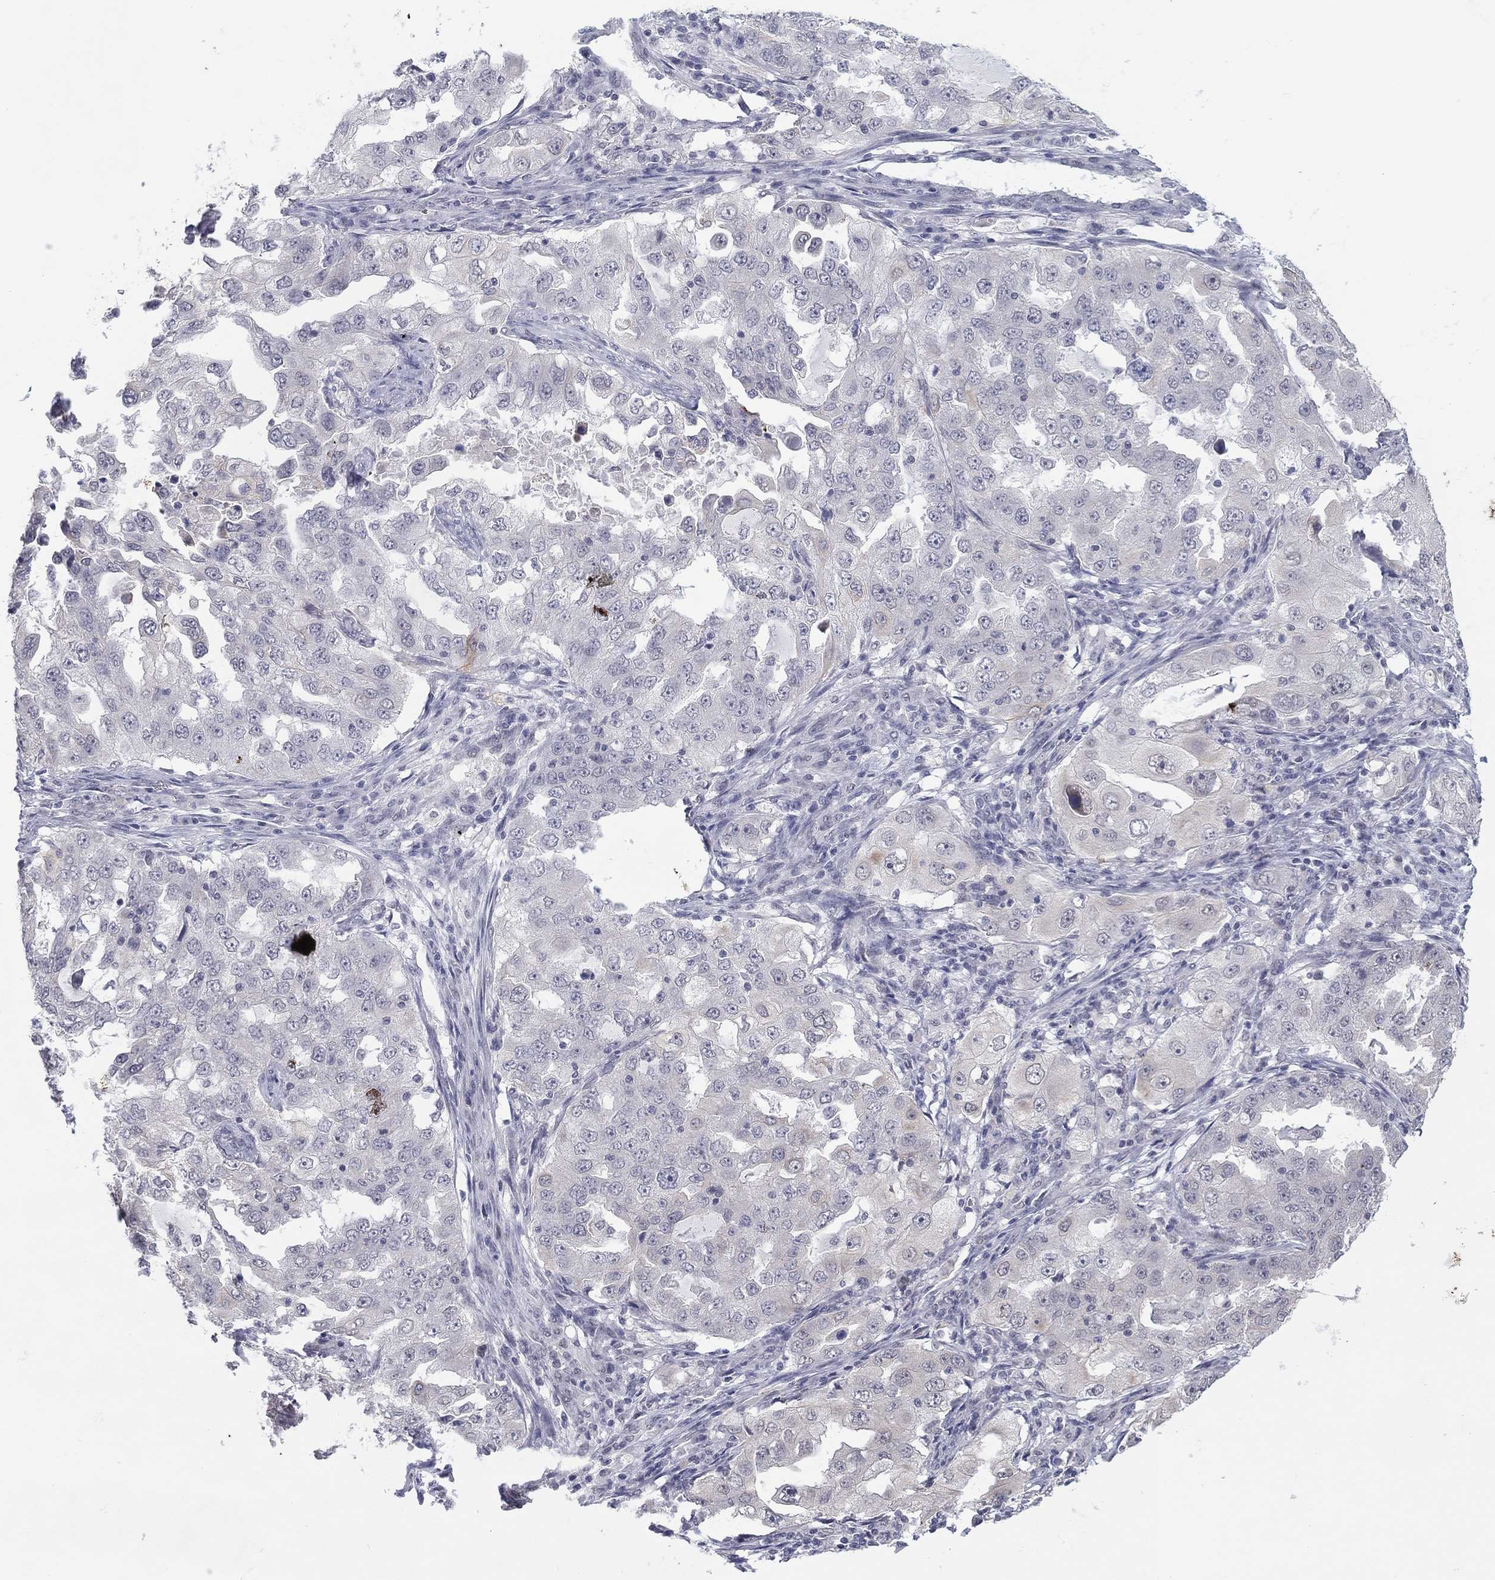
{"staining": {"intensity": "weak", "quantity": "<25%", "location": "cytoplasmic/membranous"}, "tissue": "lung cancer", "cell_type": "Tumor cells", "image_type": "cancer", "snomed": [{"axis": "morphology", "description": "Adenocarcinoma, NOS"}, {"axis": "topography", "description": "Lung"}], "caption": "Immunohistochemical staining of lung cancer exhibits no significant positivity in tumor cells.", "gene": "SLC22A2", "patient": {"sex": "female", "age": 61}}